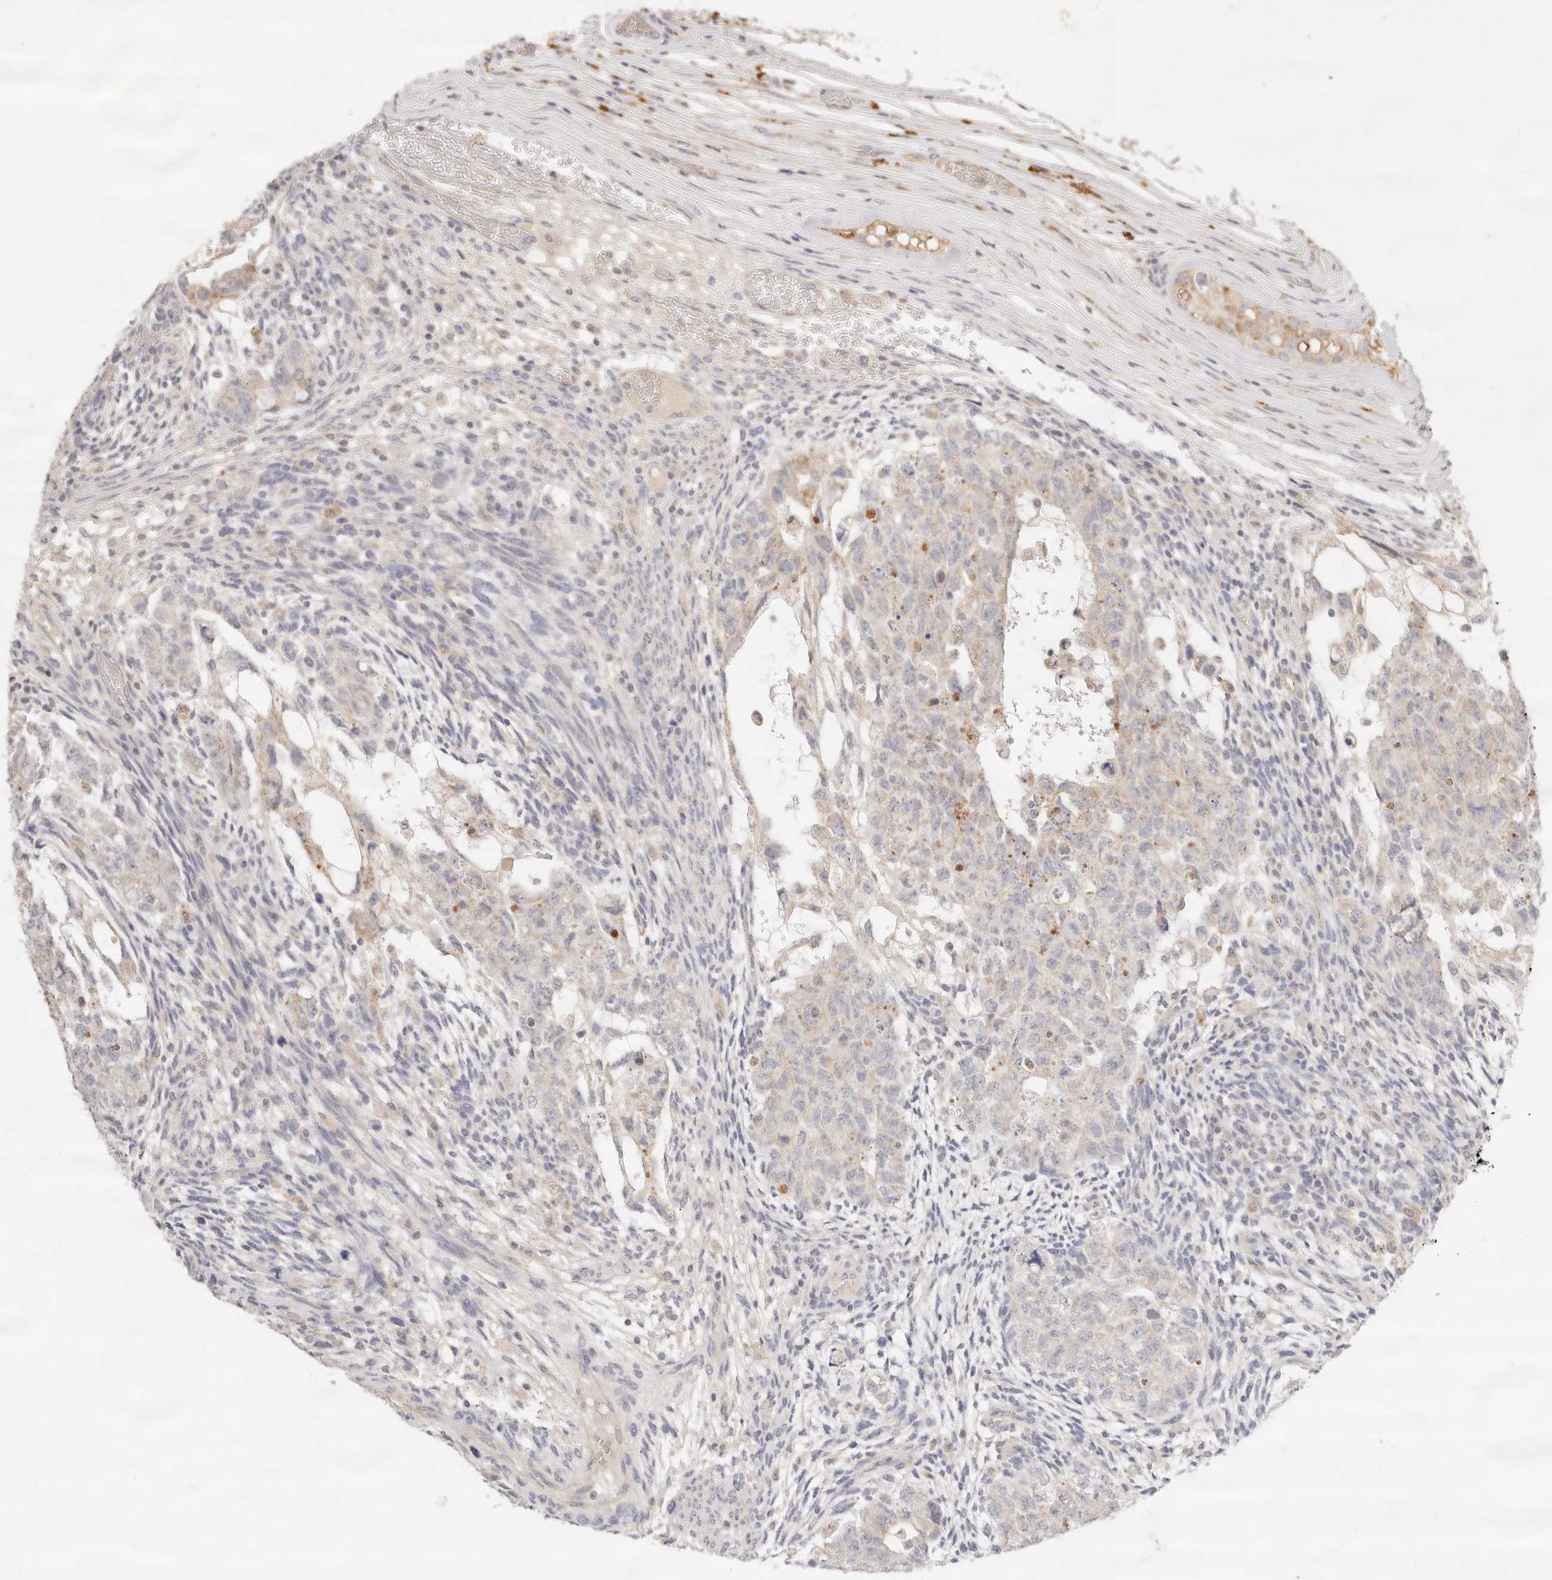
{"staining": {"intensity": "negative", "quantity": "none", "location": "none"}, "tissue": "testis cancer", "cell_type": "Tumor cells", "image_type": "cancer", "snomed": [{"axis": "morphology", "description": "Normal tissue, NOS"}, {"axis": "morphology", "description": "Carcinoma, Embryonal, NOS"}, {"axis": "topography", "description": "Testis"}], "caption": "This is a photomicrograph of IHC staining of testis embryonal carcinoma, which shows no positivity in tumor cells.", "gene": "ACOX1", "patient": {"sex": "male", "age": 36}}